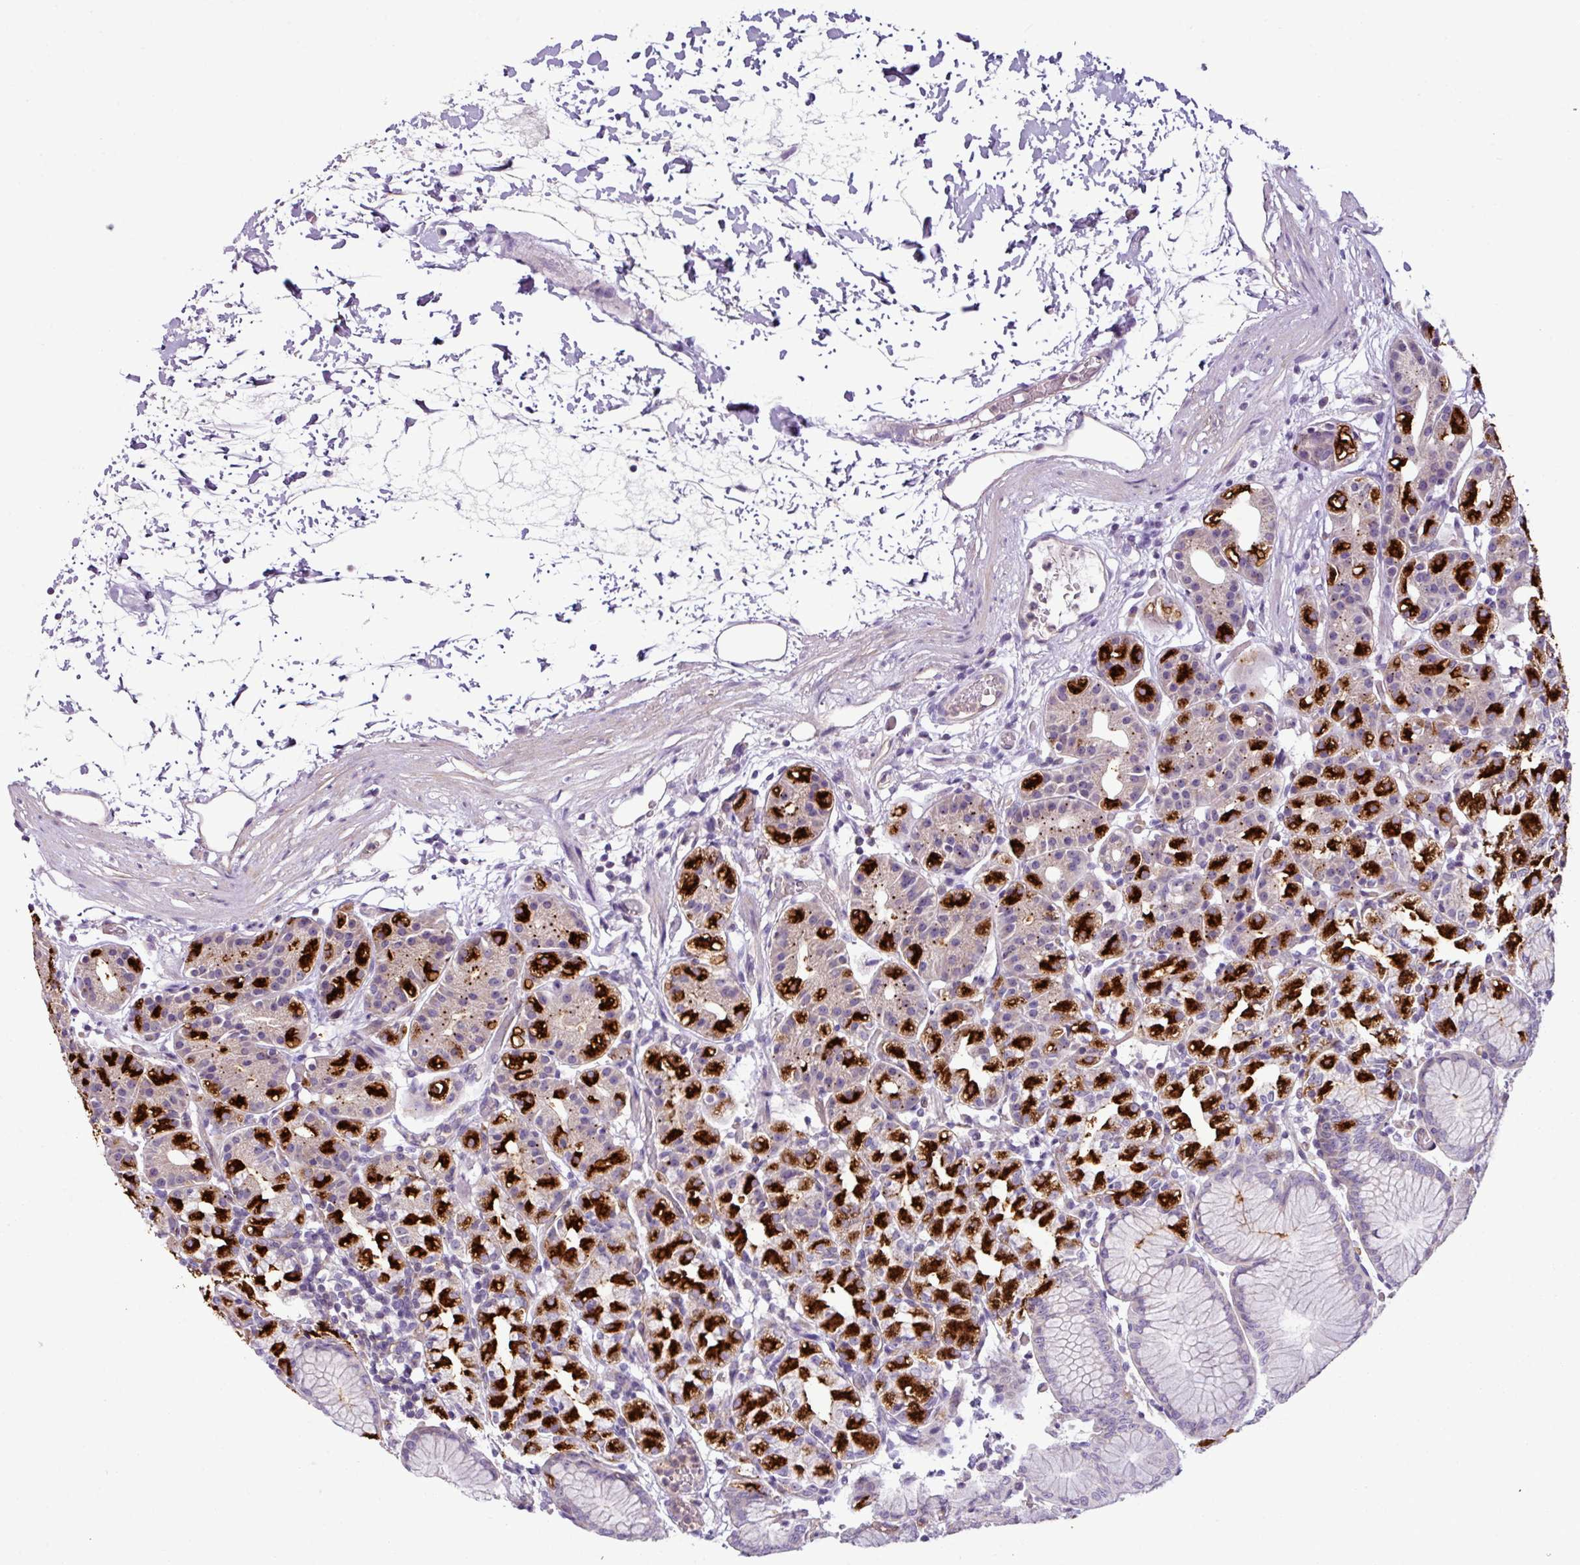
{"staining": {"intensity": "strong", "quantity": "25%-75%", "location": "cytoplasmic/membranous"}, "tissue": "stomach", "cell_type": "Glandular cells", "image_type": "normal", "snomed": [{"axis": "morphology", "description": "Normal tissue, NOS"}, {"axis": "topography", "description": "Stomach"}], "caption": "Stomach stained with DAB (3,3'-diaminobenzidine) immunohistochemistry reveals high levels of strong cytoplasmic/membranous expression in approximately 25%-75% of glandular cells.", "gene": "ZNF106", "patient": {"sex": "female", "age": 57}}